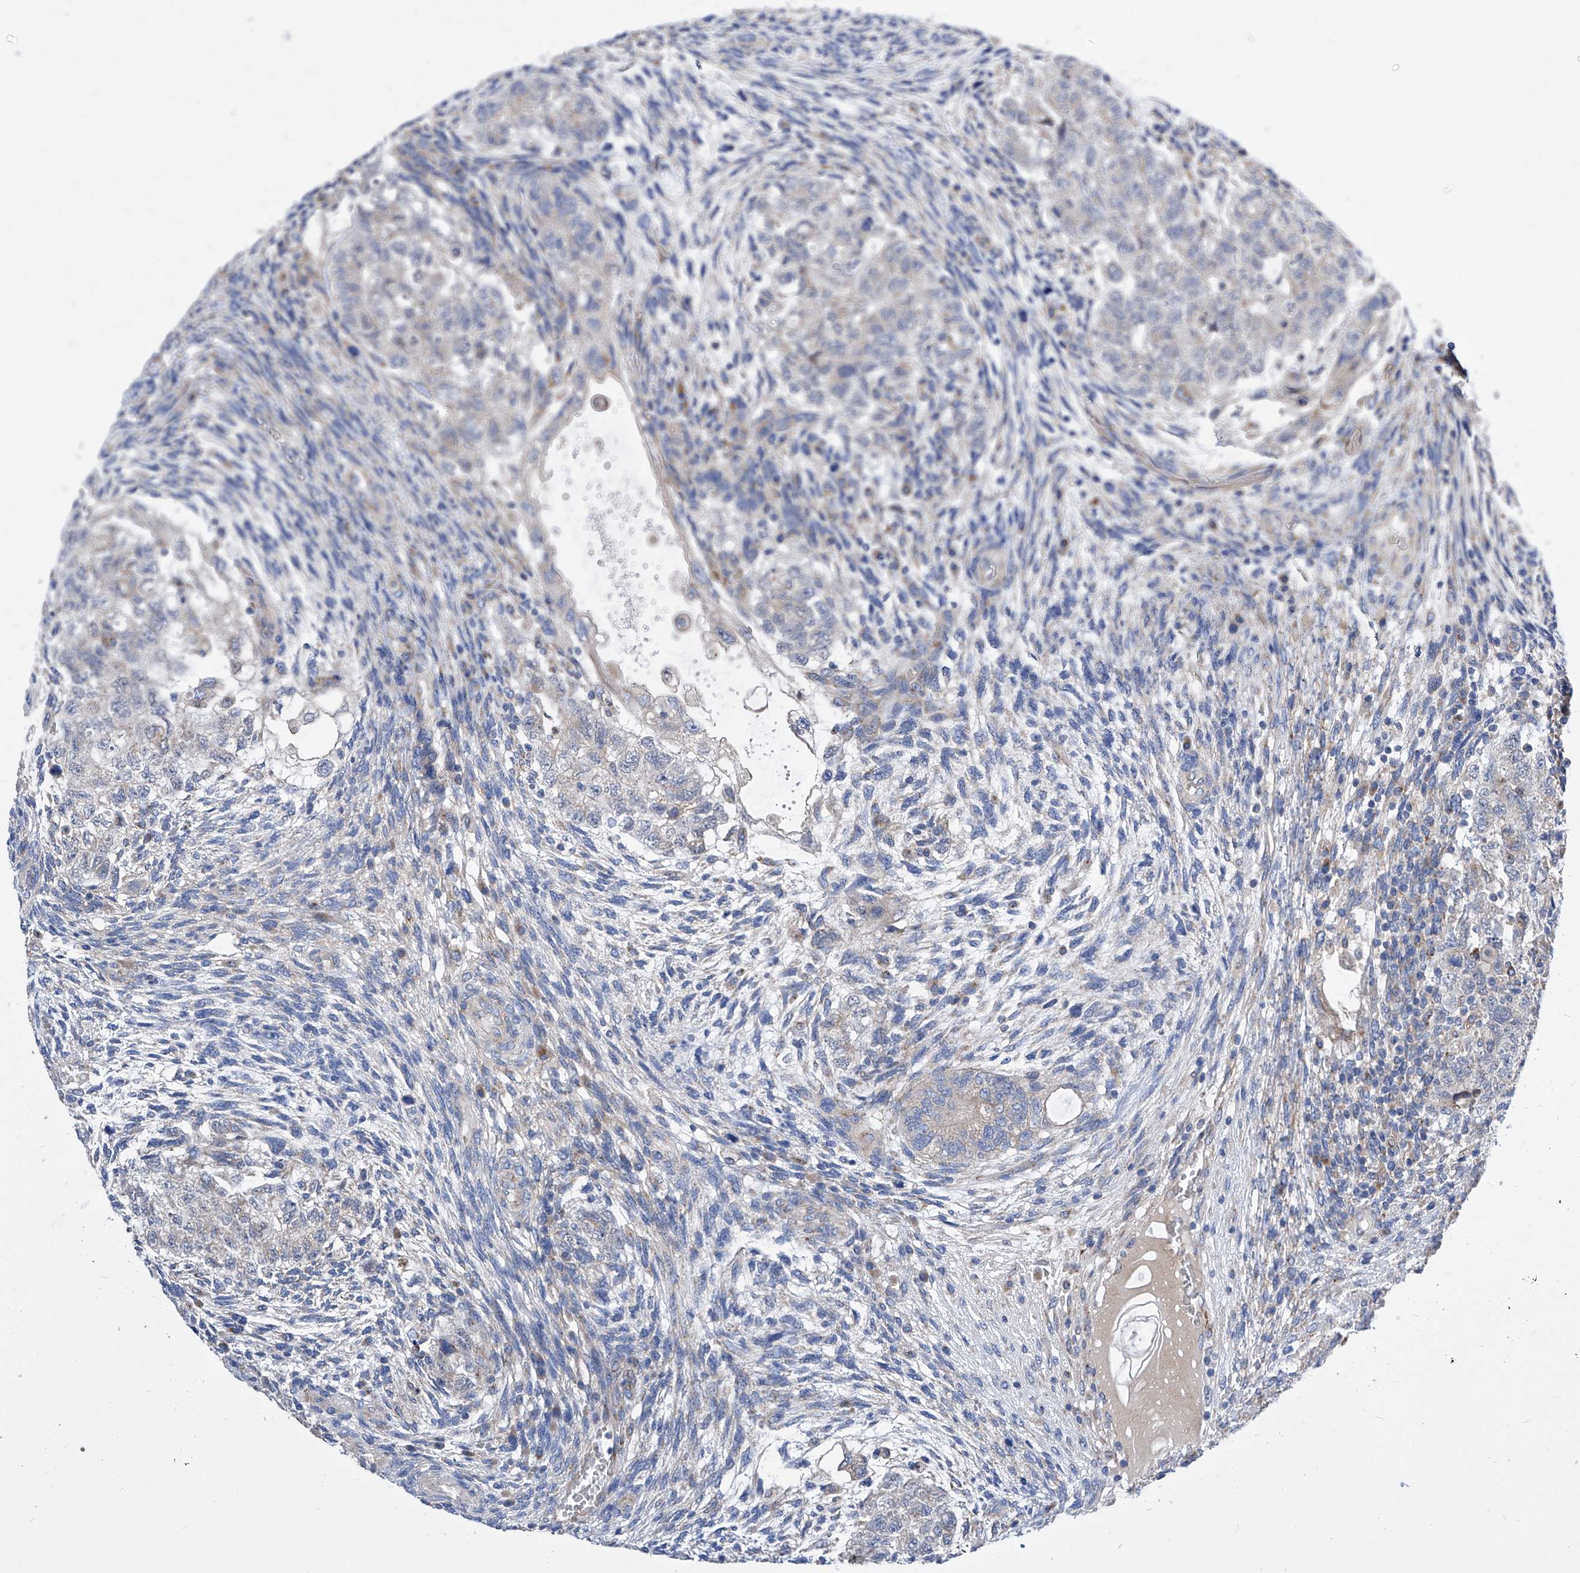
{"staining": {"intensity": "weak", "quantity": "<25%", "location": "cytoplasmic/membranous"}, "tissue": "testis cancer", "cell_type": "Tumor cells", "image_type": "cancer", "snomed": [{"axis": "morphology", "description": "Carcinoma, Embryonal, NOS"}, {"axis": "topography", "description": "Testis"}], "caption": "Human testis cancer stained for a protein using immunohistochemistry (IHC) displays no expression in tumor cells.", "gene": "TJAP1", "patient": {"sex": "male", "age": 36}}